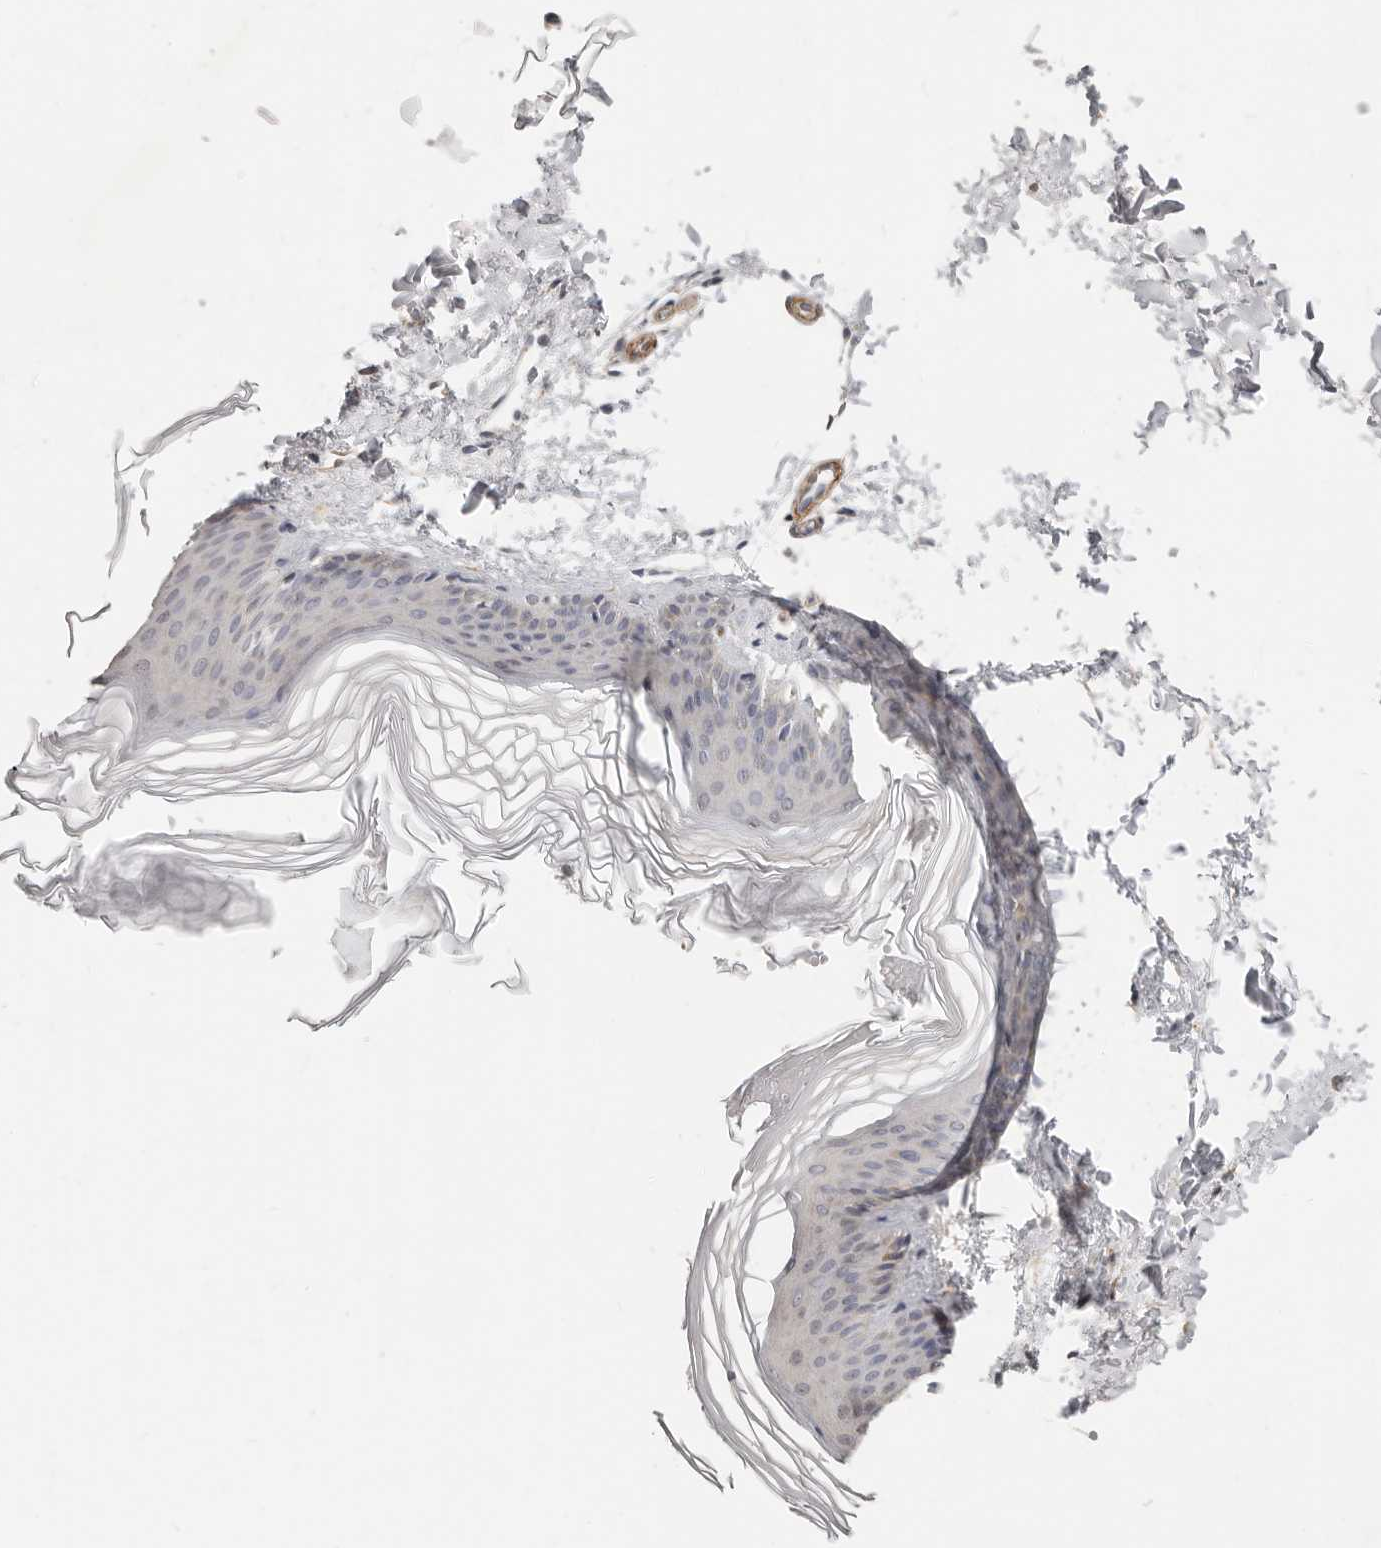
{"staining": {"intensity": "negative", "quantity": "none", "location": "none"}, "tissue": "skin", "cell_type": "Fibroblasts", "image_type": "normal", "snomed": [{"axis": "morphology", "description": "Normal tissue, NOS"}, {"axis": "topography", "description": "Skin"}], "caption": "This is an IHC photomicrograph of unremarkable human skin. There is no positivity in fibroblasts.", "gene": "RABAC1", "patient": {"sex": "female", "age": 27}}